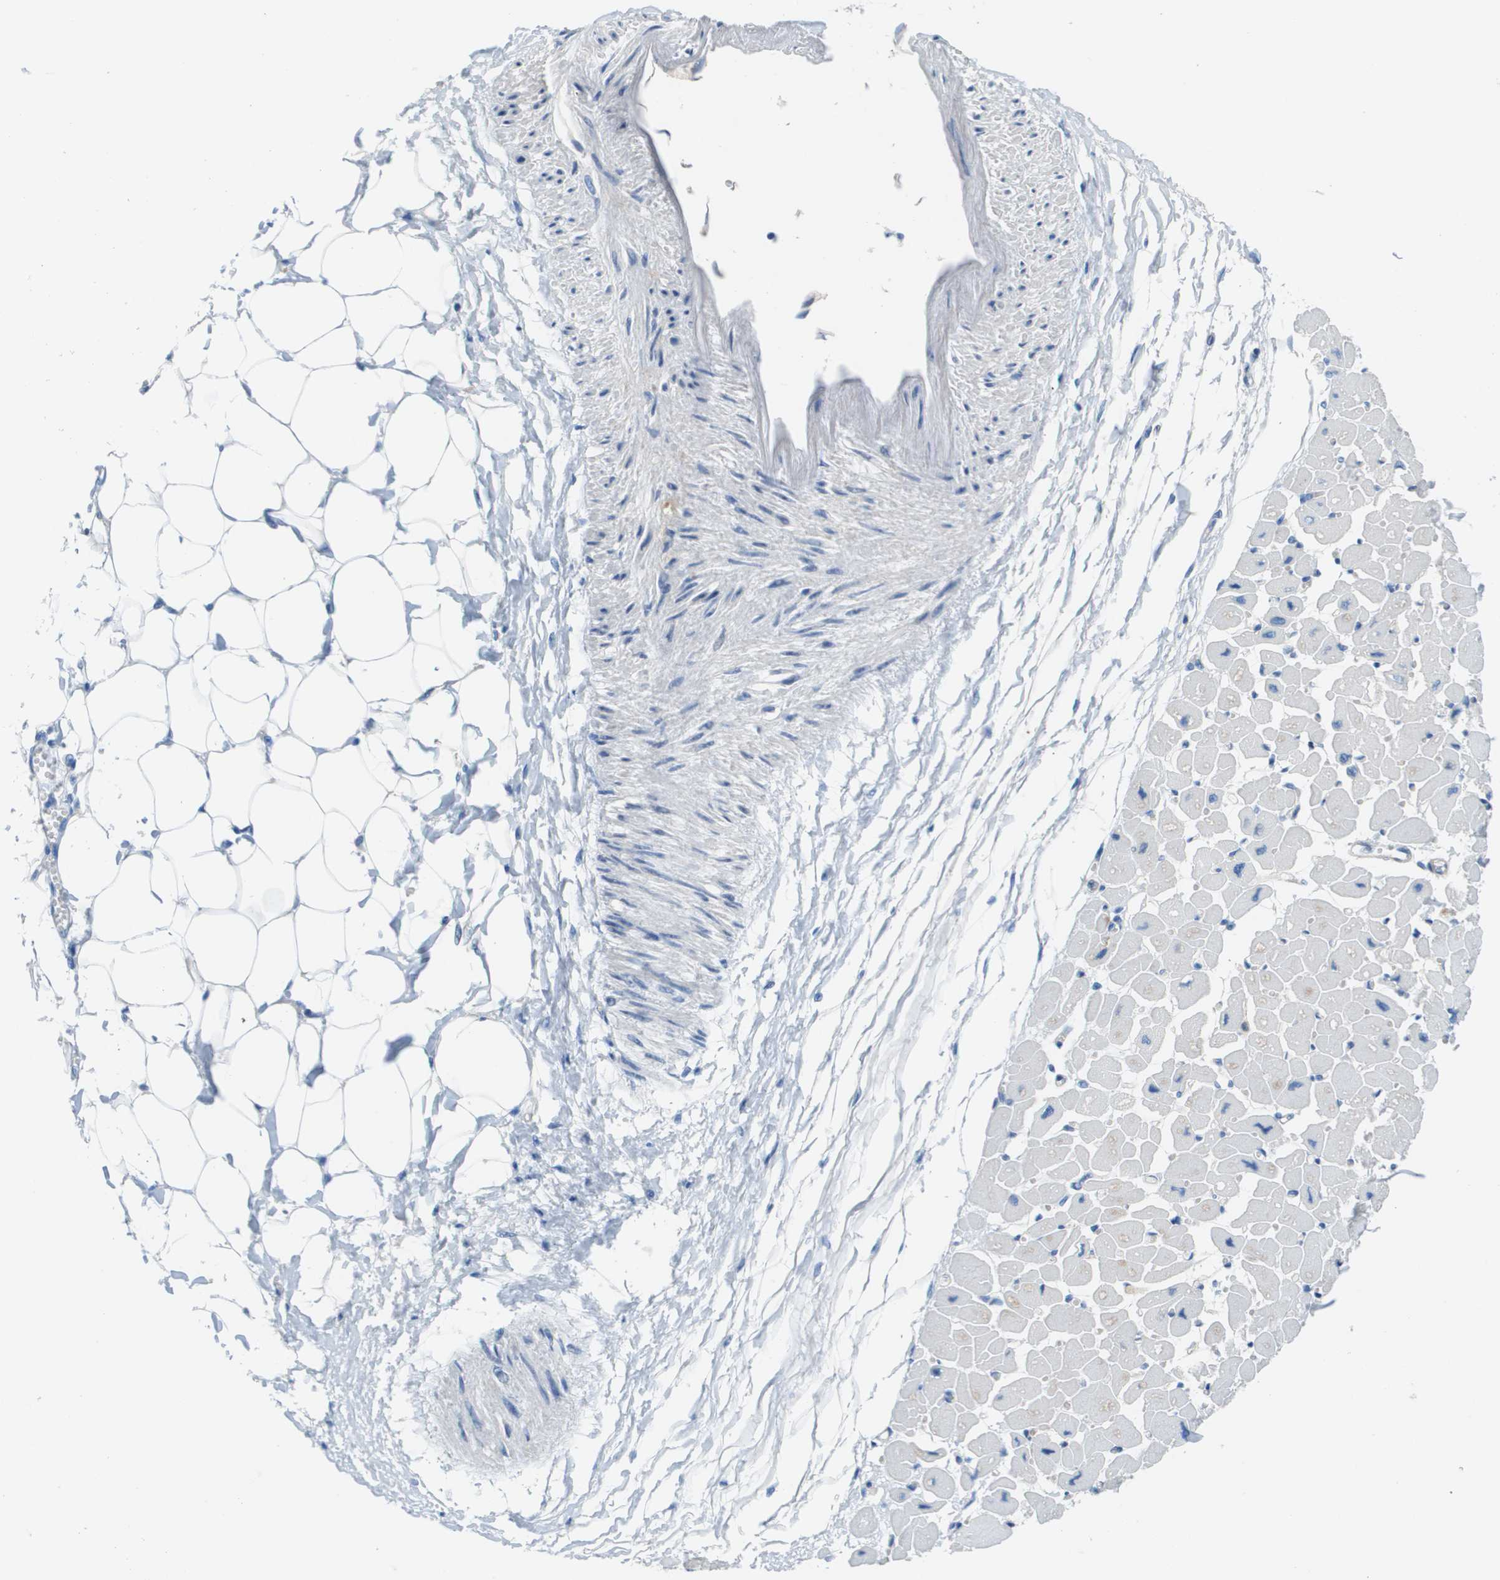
{"staining": {"intensity": "negative", "quantity": "none", "location": "none"}, "tissue": "heart muscle", "cell_type": "Cardiomyocytes", "image_type": "normal", "snomed": [{"axis": "morphology", "description": "Normal tissue, NOS"}, {"axis": "topography", "description": "Heart"}], "caption": "IHC image of benign heart muscle: human heart muscle stained with DAB exhibits no significant protein positivity in cardiomyocytes.", "gene": "CD46", "patient": {"sex": "female", "age": 54}}